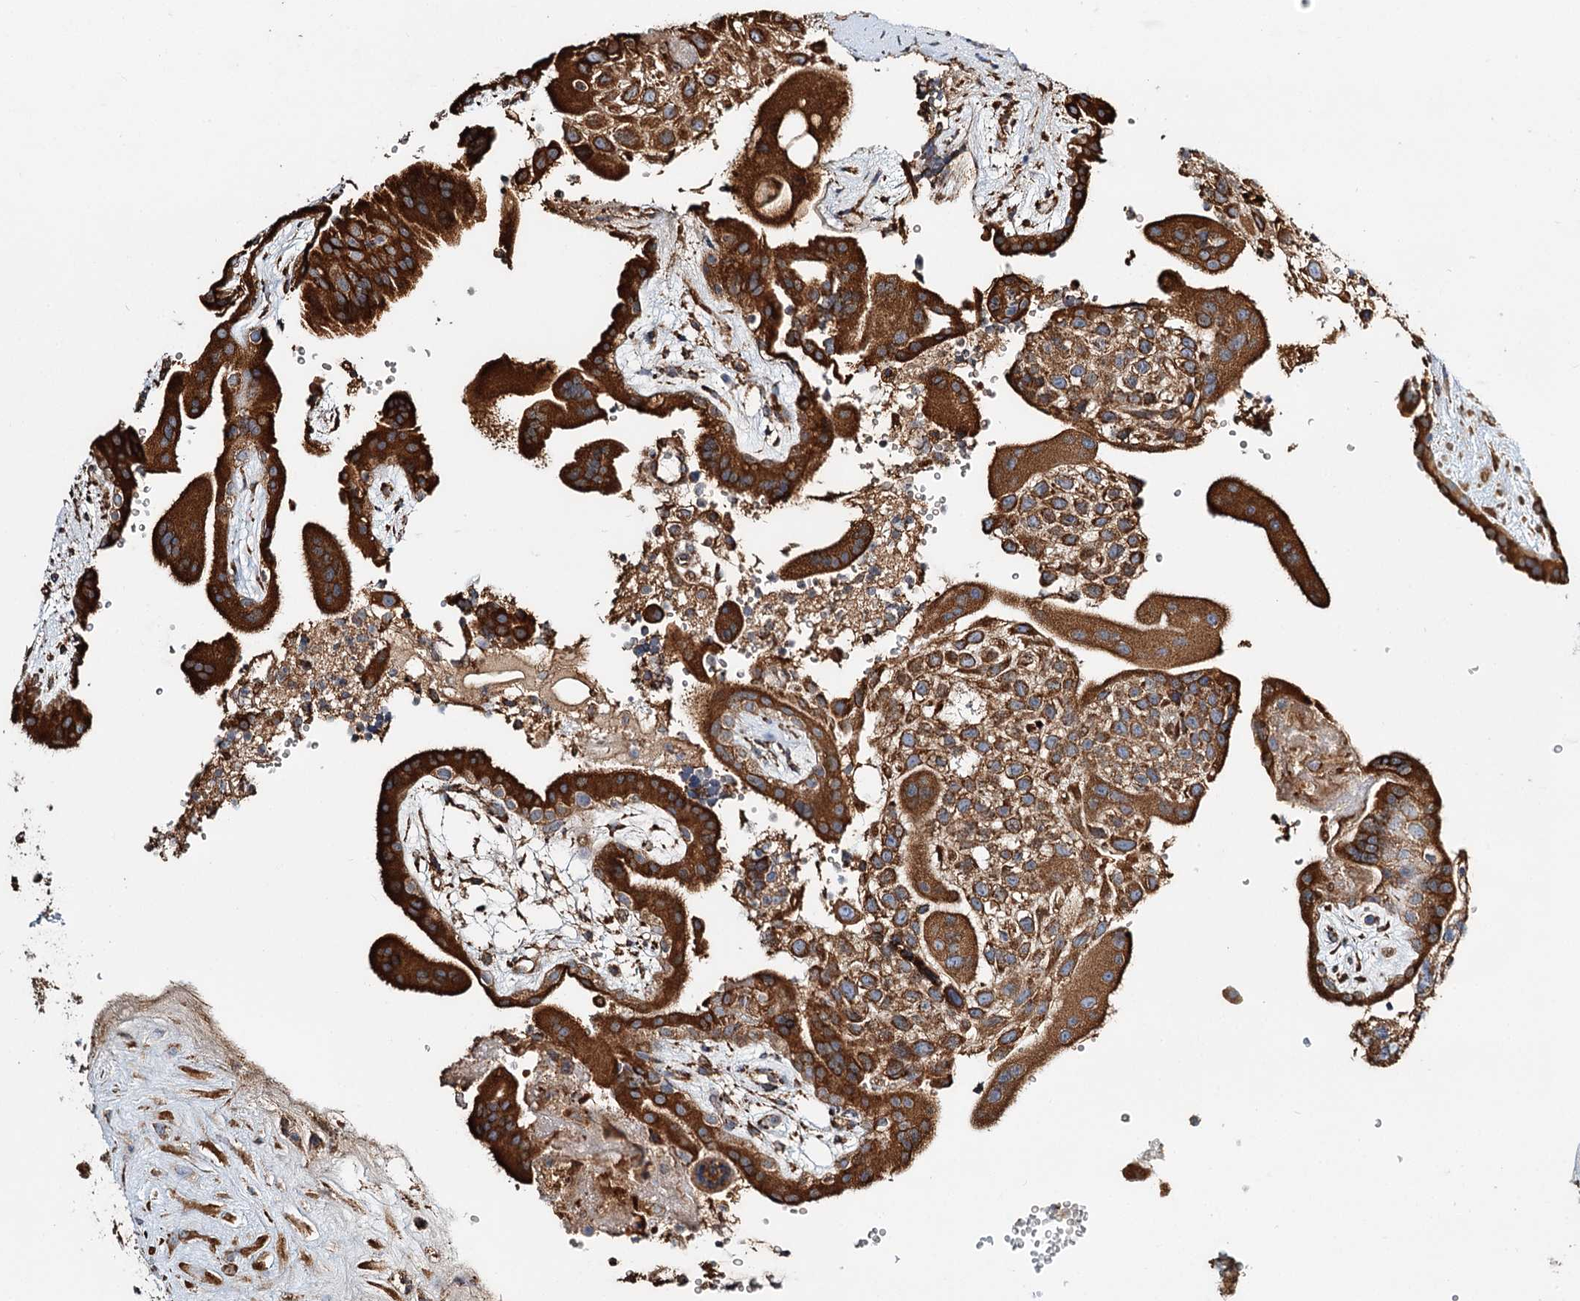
{"staining": {"intensity": "strong", "quantity": ">75%", "location": "cytoplasmic/membranous"}, "tissue": "placenta", "cell_type": "Trophoblastic cells", "image_type": "normal", "snomed": [{"axis": "morphology", "description": "Normal tissue, NOS"}, {"axis": "topography", "description": "Placenta"}], "caption": "Immunohistochemistry (DAB) staining of unremarkable placenta shows strong cytoplasmic/membranous protein expression in about >75% of trophoblastic cells. The protein is stained brown, and the nuclei are stained in blue (DAB (3,3'-diaminobenzidine) IHC with brightfield microscopy, high magnification).", "gene": "TAS1R1", "patient": {"sex": "female", "age": 18}}